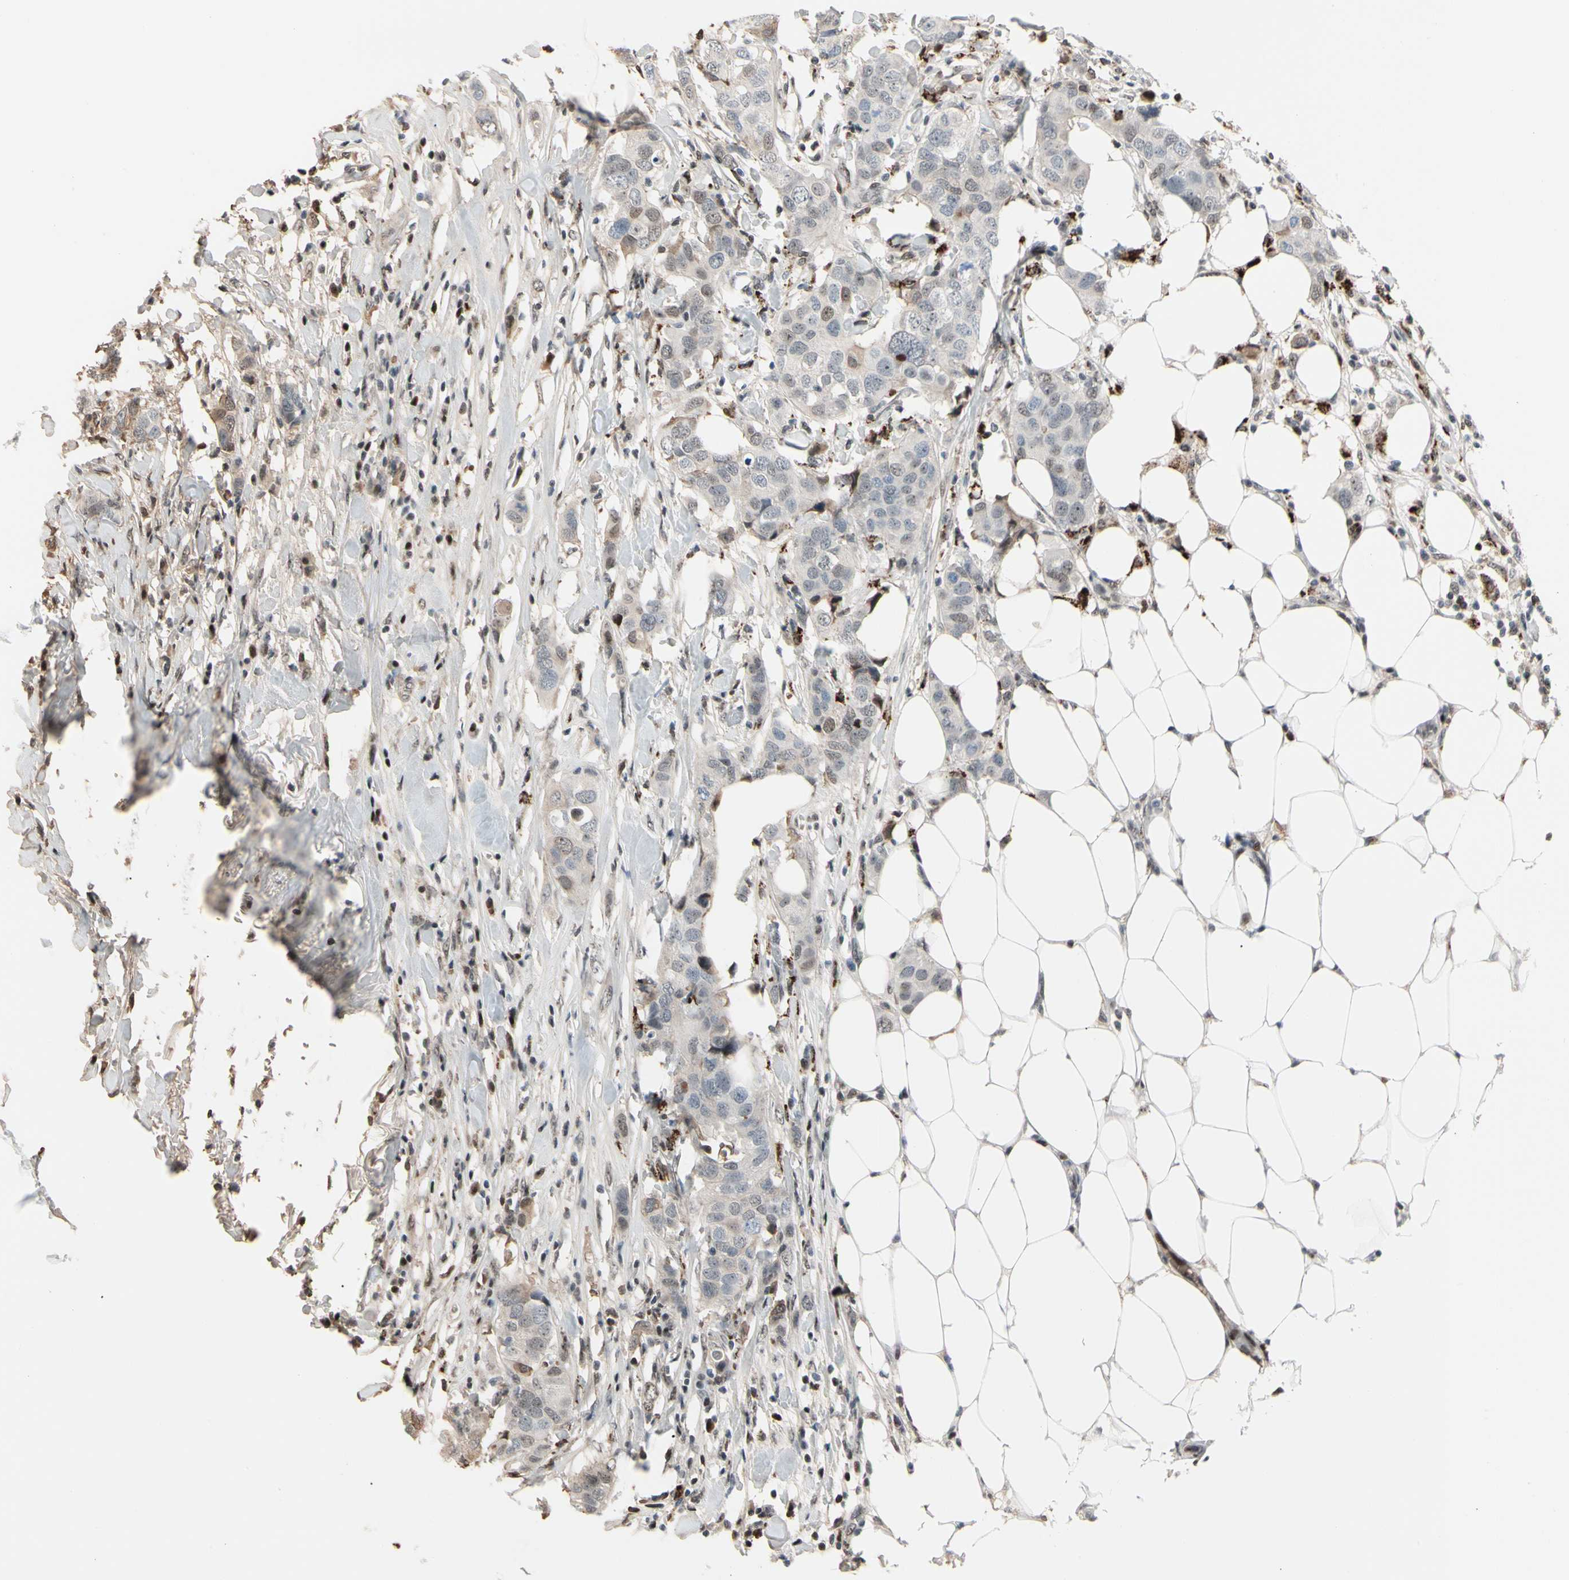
{"staining": {"intensity": "weak", "quantity": "25%-75%", "location": "nuclear"}, "tissue": "breast cancer", "cell_type": "Tumor cells", "image_type": "cancer", "snomed": [{"axis": "morphology", "description": "Duct carcinoma"}, {"axis": "topography", "description": "Breast"}], "caption": "Tumor cells exhibit low levels of weak nuclear expression in about 25%-75% of cells in human breast invasive ductal carcinoma. Nuclei are stained in blue.", "gene": "FOXO3", "patient": {"sex": "female", "age": 50}}